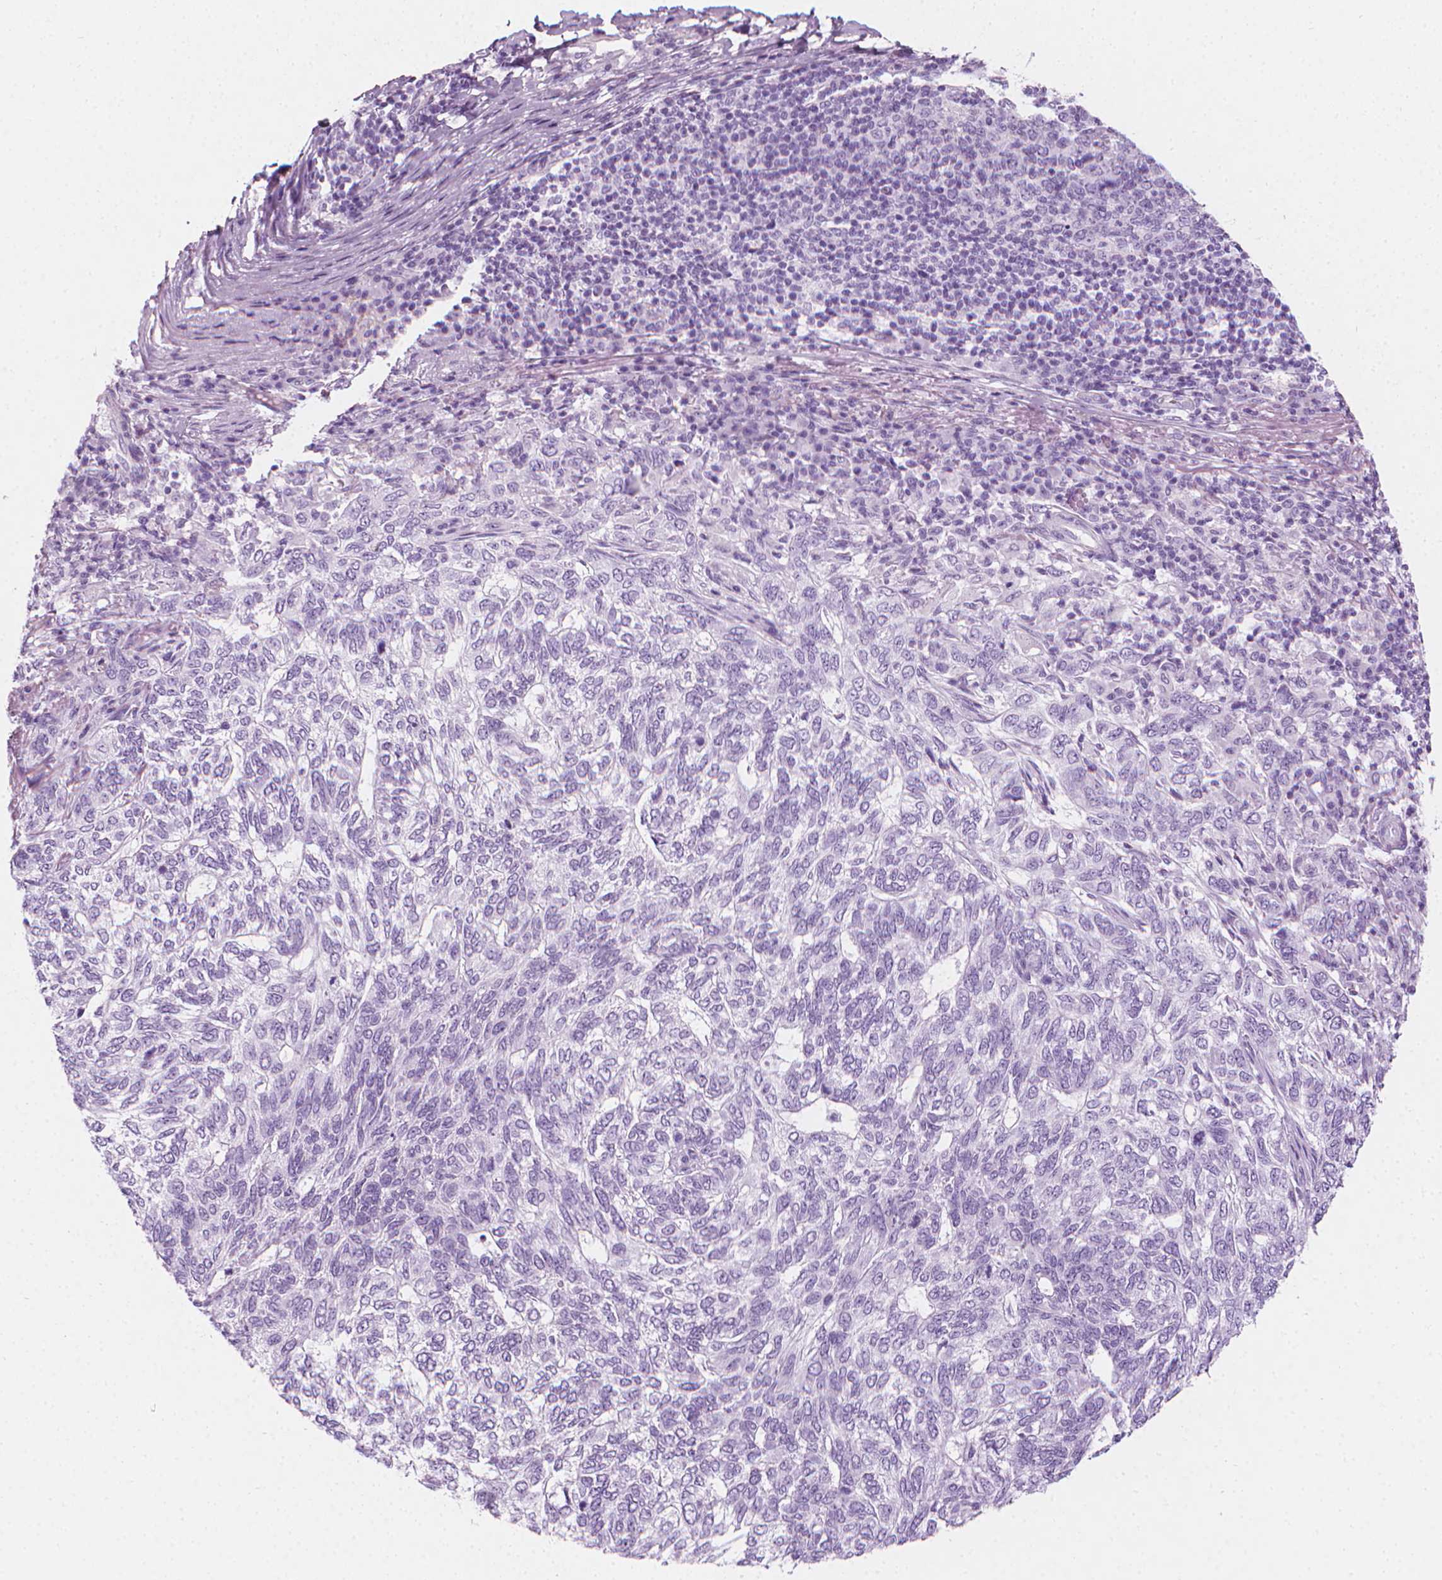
{"staining": {"intensity": "negative", "quantity": "none", "location": "none"}, "tissue": "skin cancer", "cell_type": "Tumor cells", "image_type": "cancer", "snomed": [{"axis": "morphology", "description": "Basal cell carcinoma"}, {"axis": "topography", "description": "Skin"}], "caption": "This photomicrograph is of skin basal cell carcinoma stained with IHC to label a protein in brown with the nuclei are counter-stained blue. There is no staining in tumor cells.", "gene": "SCG3", "patient": {"sex": "female", "age": 65}}